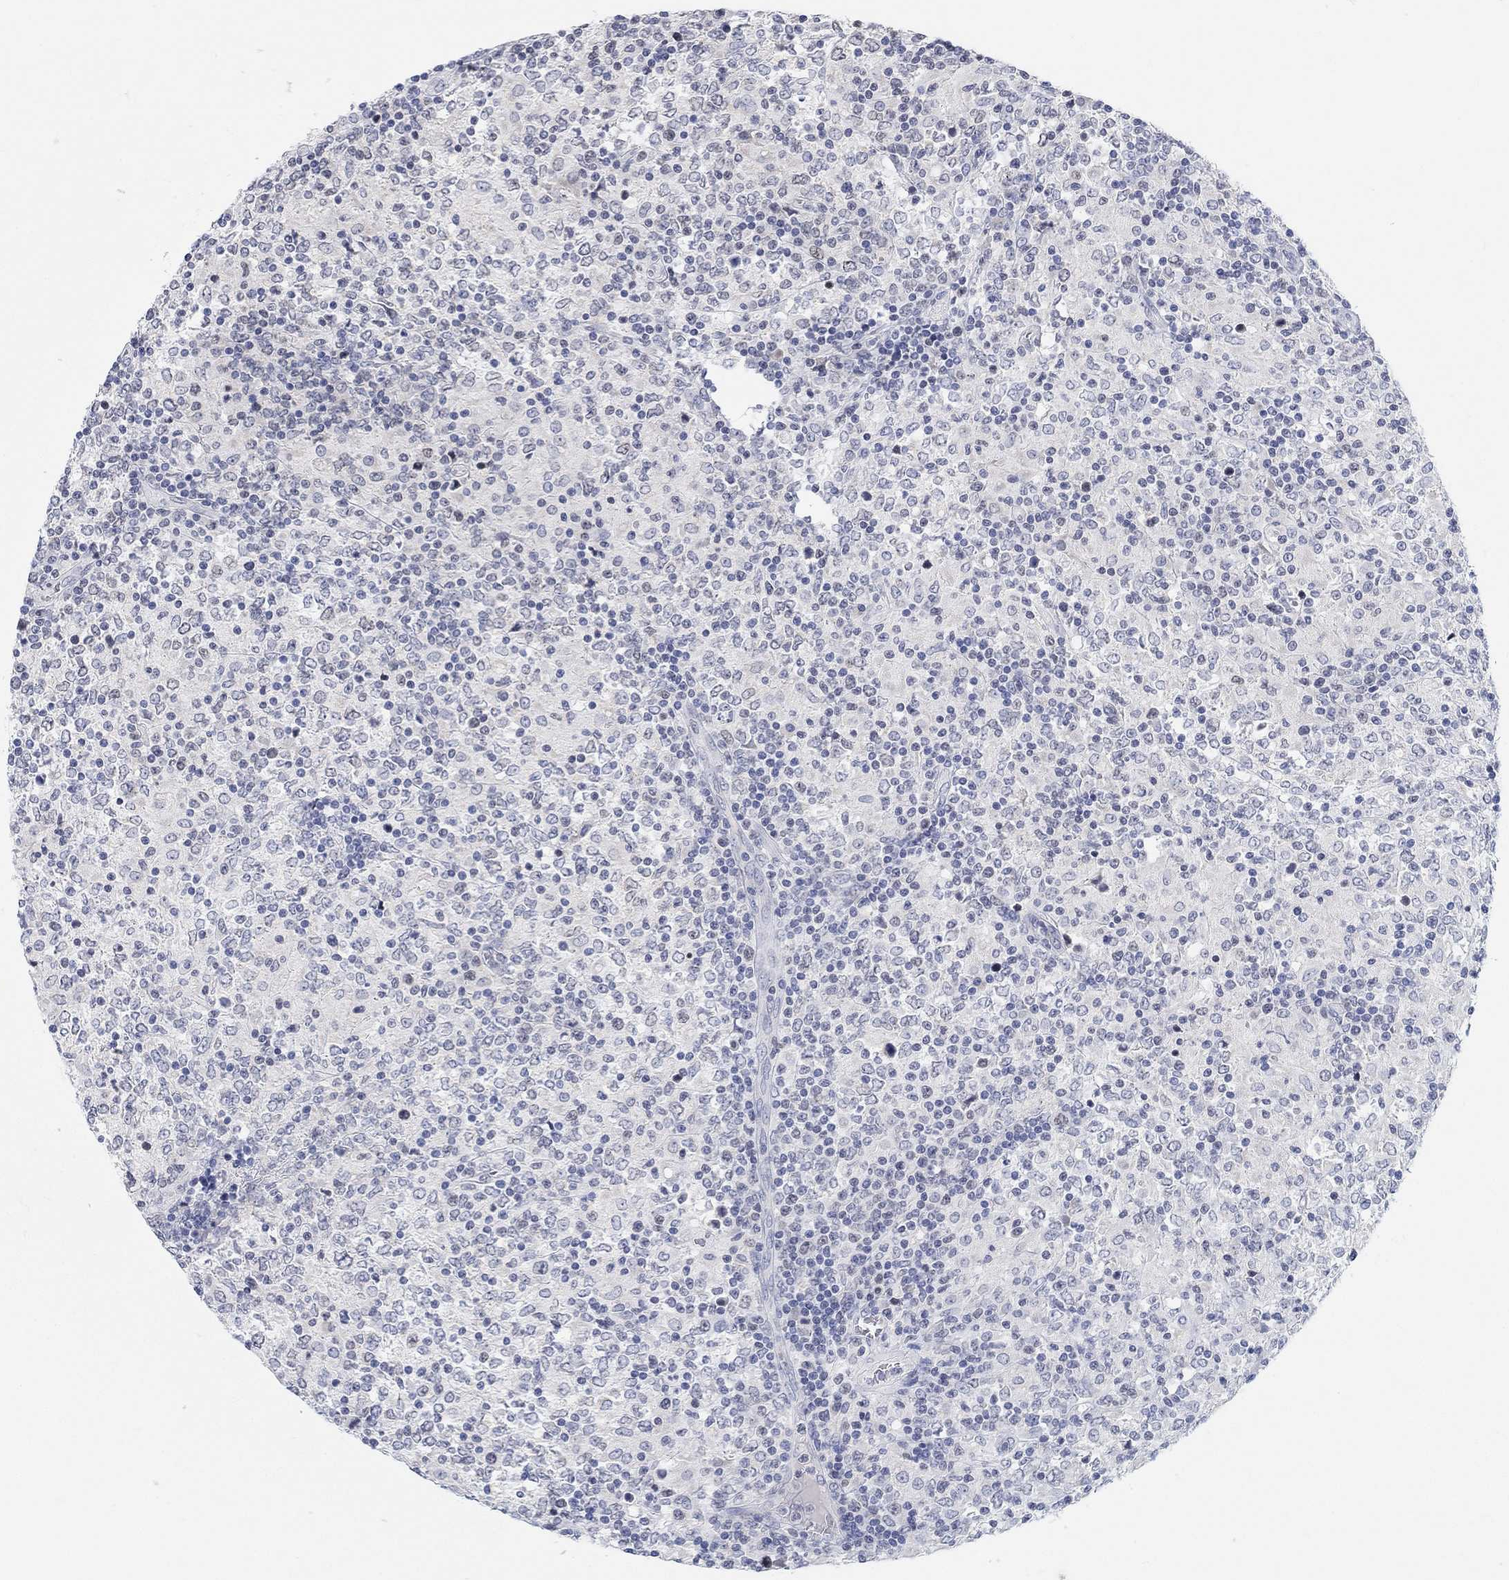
{"staining": {"intensity": "negative", "quantity": "none", "location": "none"}, "tissue": "lymphoma", "cell_type": "Tumor cells", "image_type": "cancer", "snomed": [{"axis": "morphology", "description": "Malignant lymphoma, non-Hodgkin's type, High grade"}, {"axis": "topography", "description": "Lymph node"}], "caption": "Immunohistochemistry (IHC) of lymphoma shows no positivity in tumor cells.", "gene": "ATP6V1E2", "patient": {"sex": "female", "age": 84}}